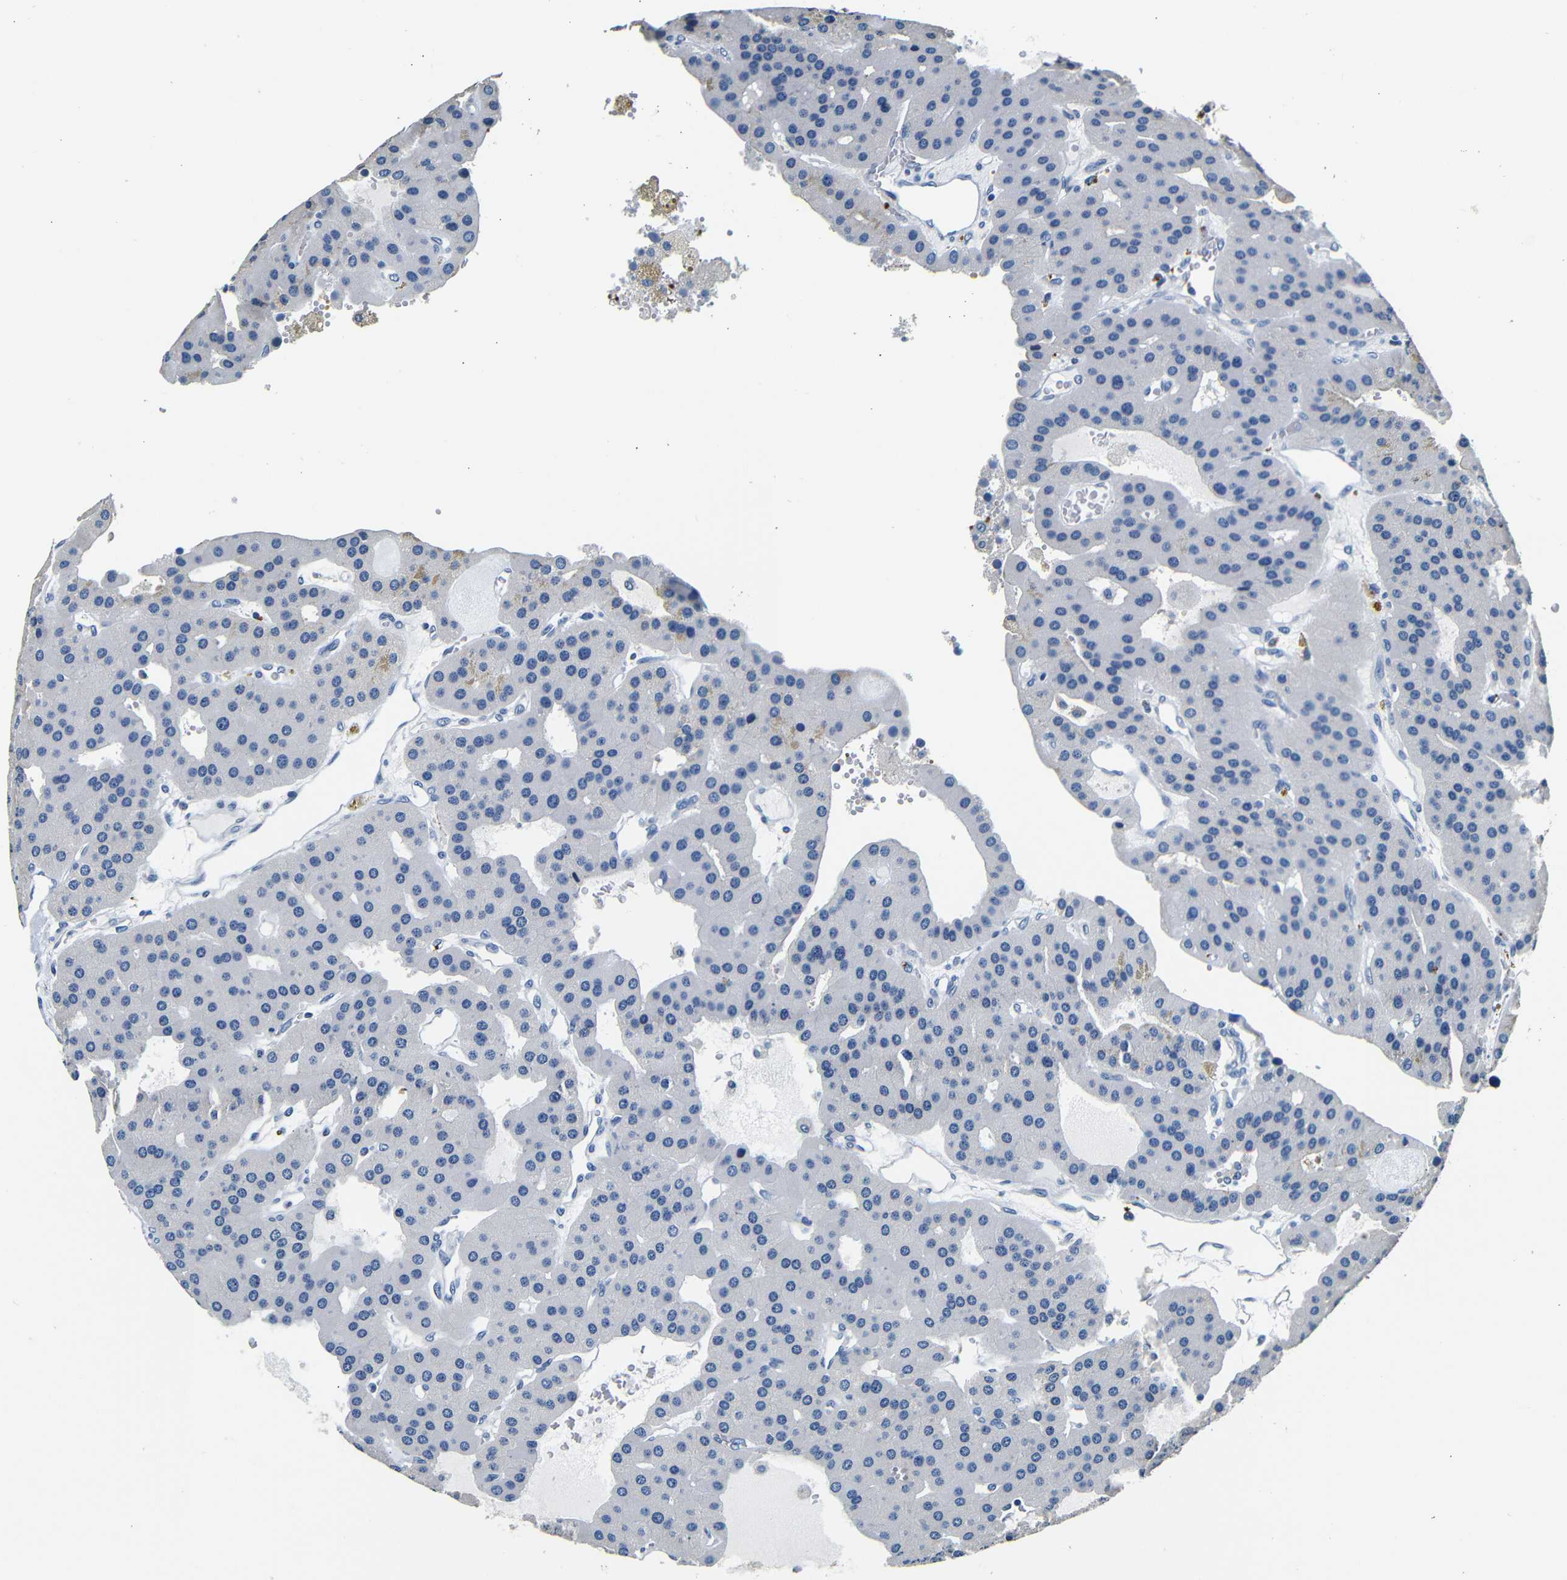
{"staining": {"intensity": "negative", "quantity": "none", "location": "none"}, "tissue": "parathyroid gland", "cell_type": "Glandular cells", "image_type": "normal", "snomed": [{"axis": "morphology", "description": "Normal tissue, NOS"}, {"axis": "morphology", "description": "Adenoma, NOS"}, {"axis": "topography", "description": "Parathyroid gland"}], "caption": "A high-resolution image shows immunohistochemistry staining of benign parathyroid gland, which shows no significant staining in glandular cells.", "gene": "GP1BA", "patient": {"sex": "female", "age": 86}}